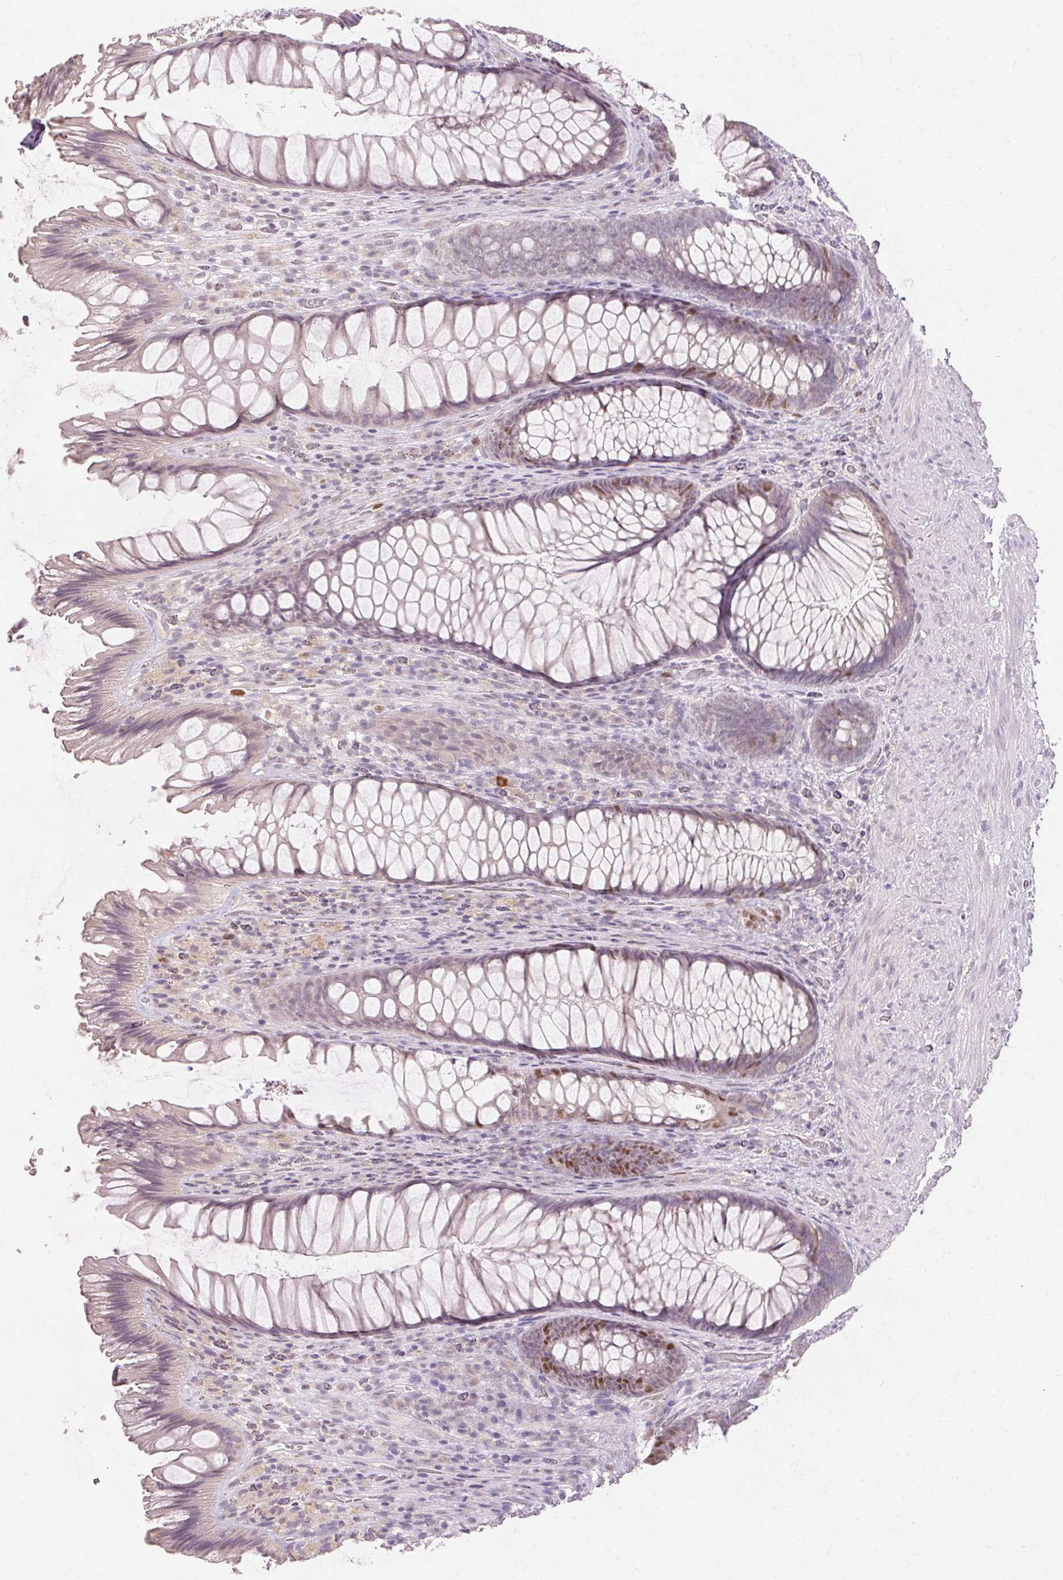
{"staining": {"intensity": "moderate", "quantity": "<25%", "location": "nuclear"}, "tissue": "rectum", "cell_type": "Glandular cells", "image_type": "normal", "snomed": [{"axis": "morphology", "description": "Normal tissue, NOS"}, {"axis": "topography", "description": "Rectum"}], "caption": "Immunohistochemical staining of benign human rectum displays low levels of moderate nuclear positivity in approximately <25% of glandular cells. The staining was performed using DAB to visualize the protein expression in brown, while the nuclei were stained in blue with hematoxylin (Magnification: 20x).", "gene": "SKP2", "patient": {"sex": "male", "age": 53}}